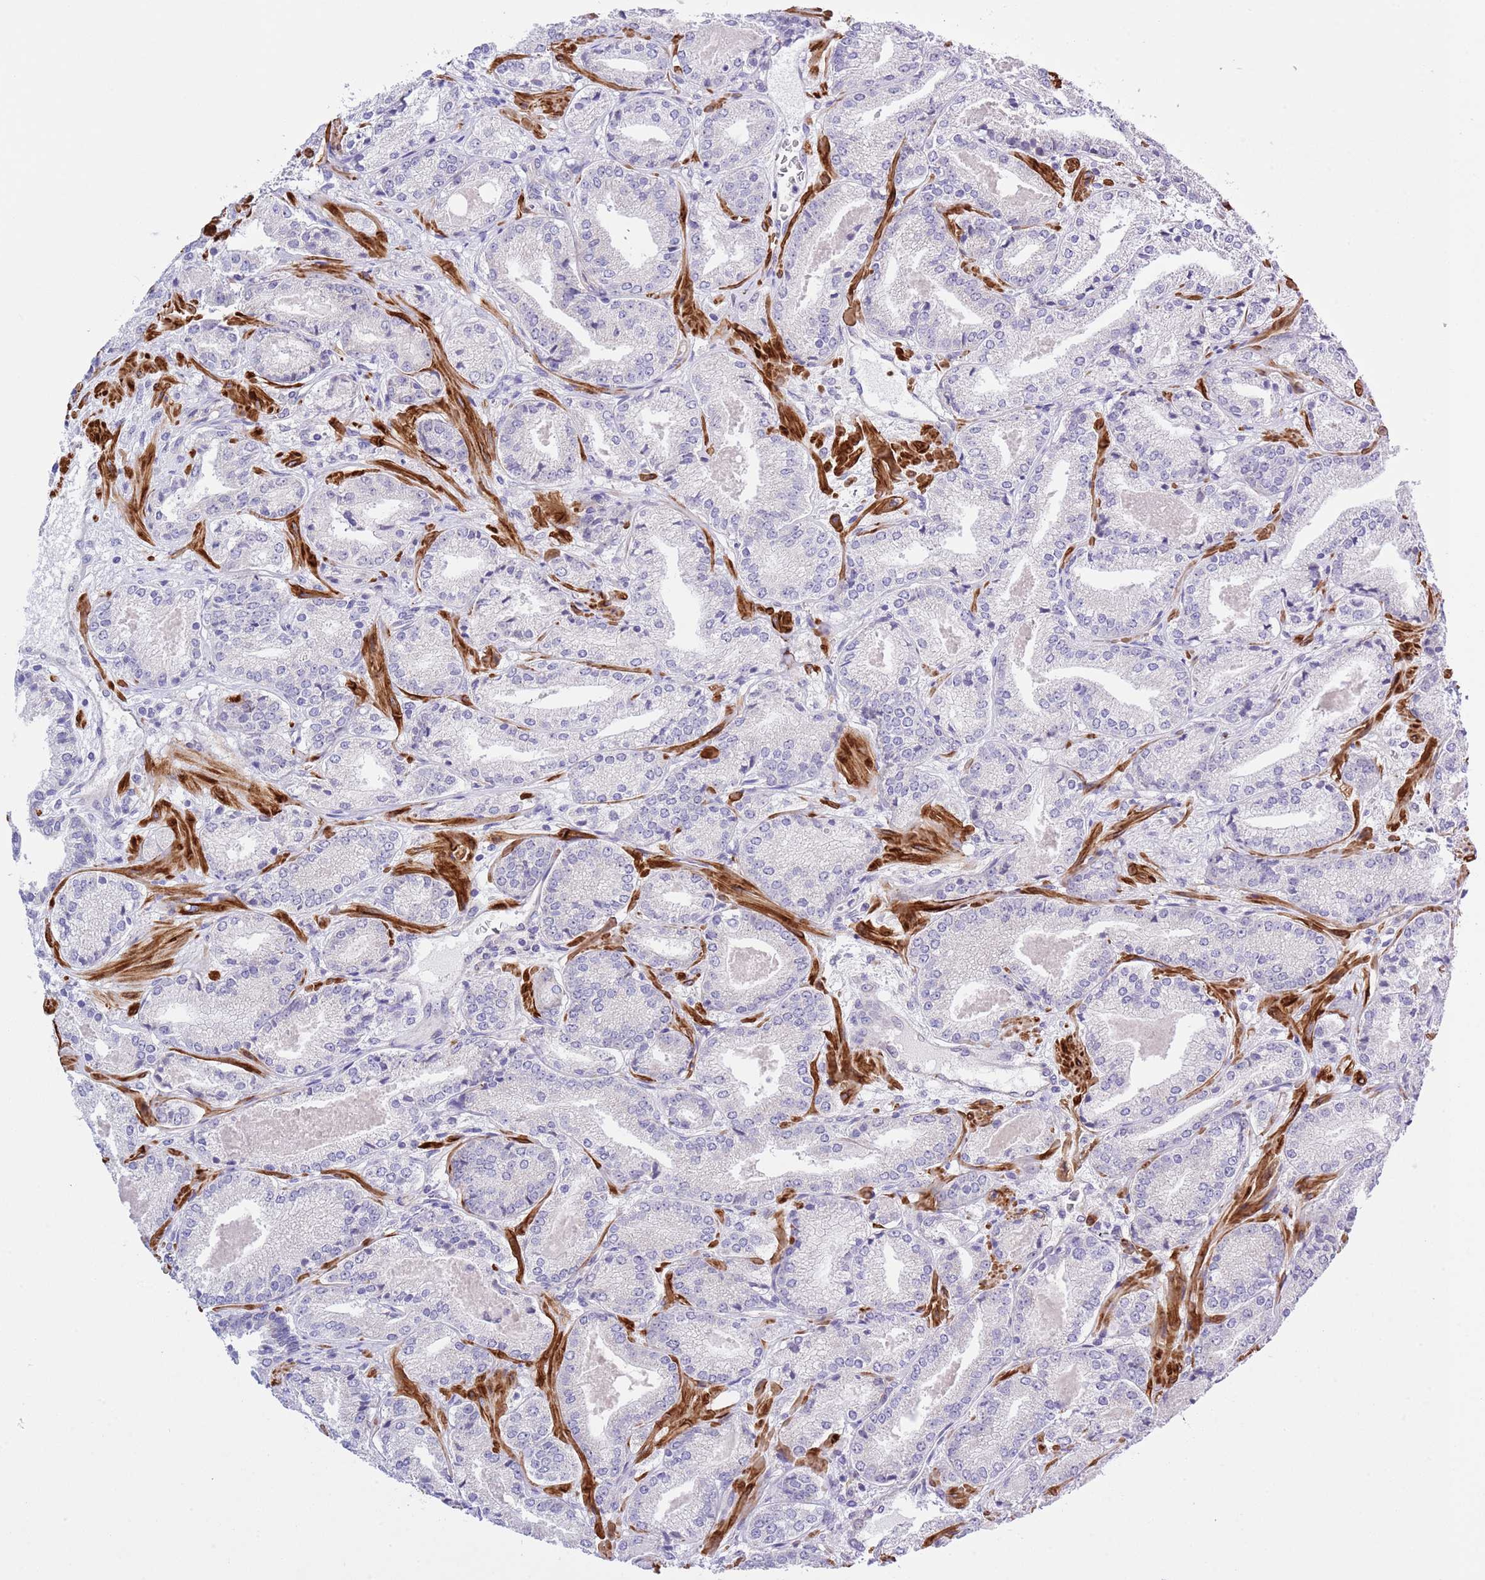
{"staining": {"intensity": "negative", "quantity": "none", "location": "none"}, "tissue": "prostate cancer", "cell_type": "Tumor cells", "image_type": "cancer", "snomed": [{"axis": "morphology", "description": "Adenocarcinoma, High grade"}, {"axis": "topography", "description": "Prostate"}], "caption": "IHC image of high-grade adenocarcinoma (prostate) stained for a protein (brown), which shows no positivity in tumor cells.", "gene": "NET1", "patient": {"sex": "male", "age": 63}}